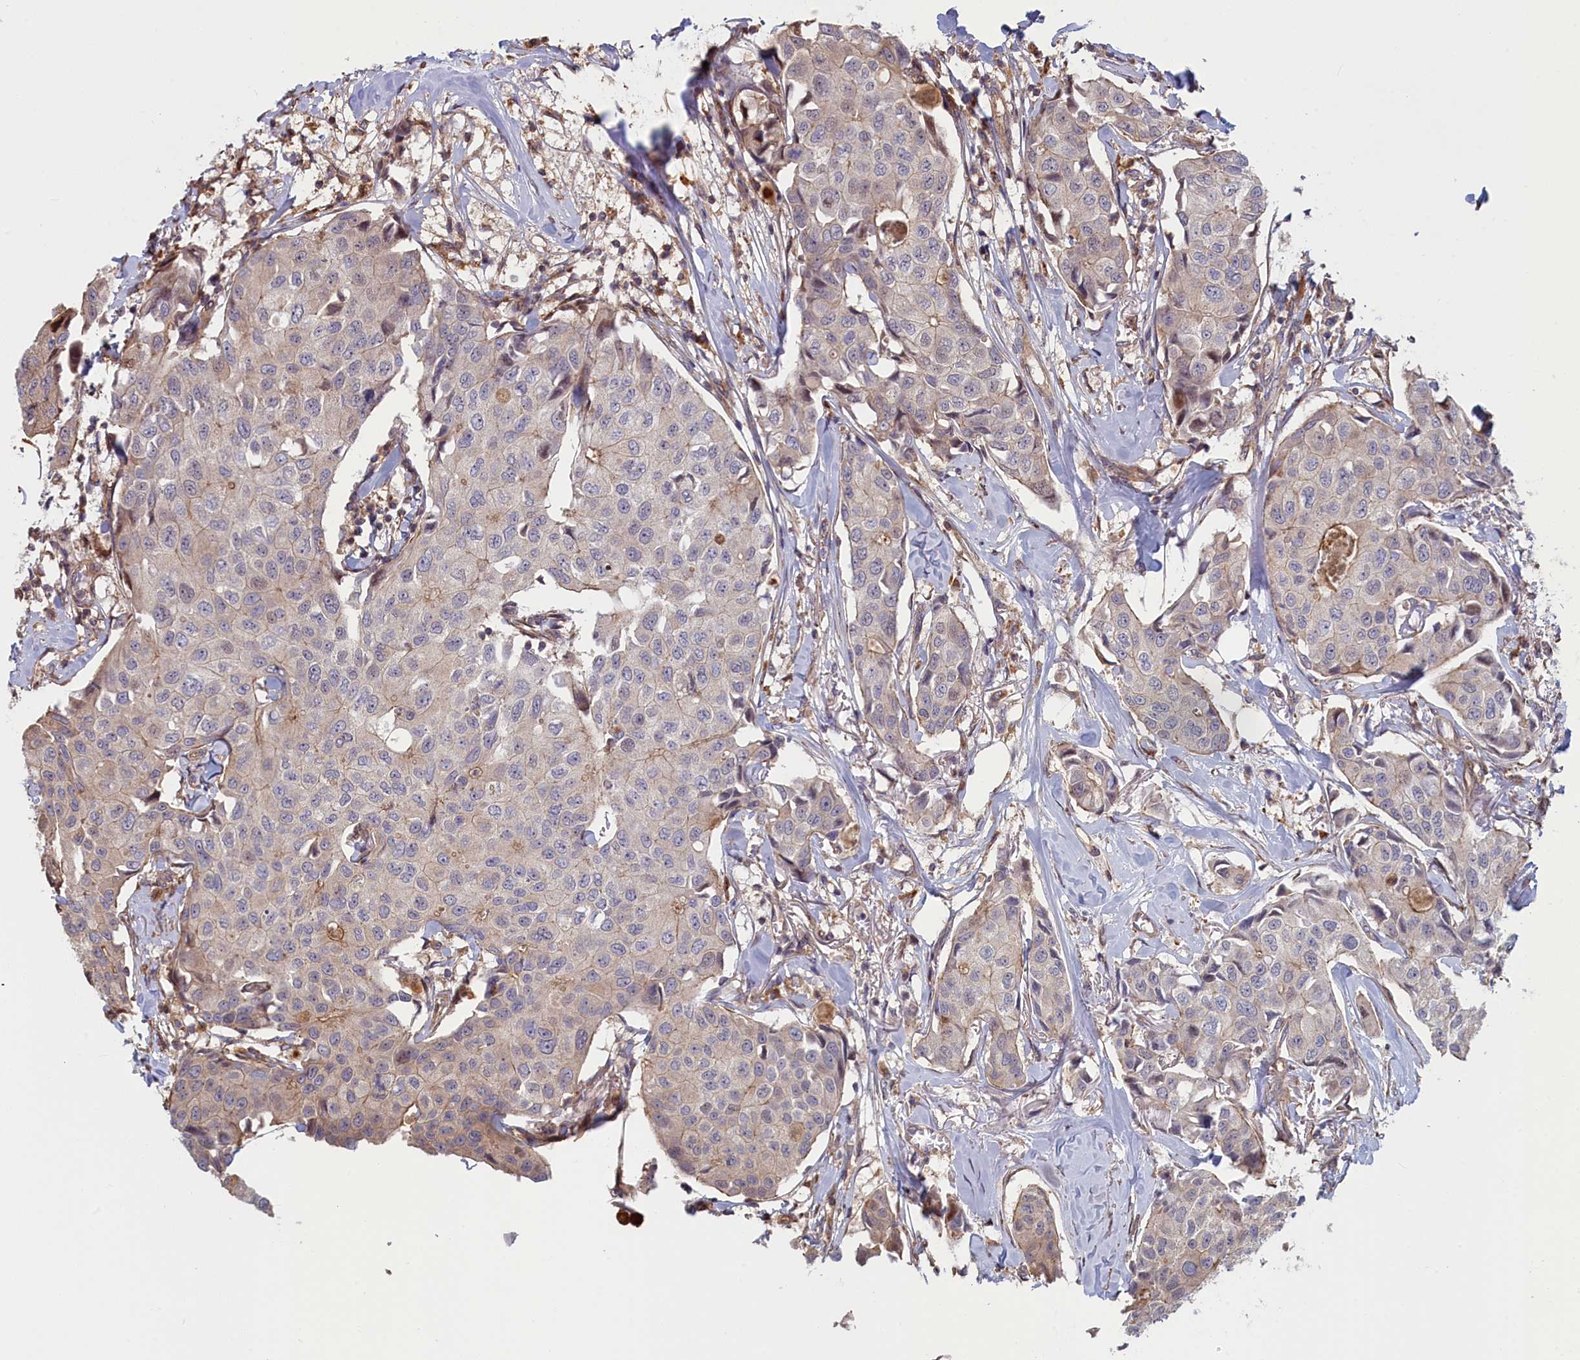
{"staining": {"intensity": "weak", "quantity": "25%-75%", "location": "cytoplasmic/membranous"}, "tissue": "breast cancer", "cell_type": "Tumor cells", "image_type": "cancer", "snomed": [{"axis": "morphology", "description": "Duct carcinoma"}, {"axis": "topography", "description": "Breast"}], "caption": "Approximately 25%-75% of tumor cells in breast cancer (intraductal carcinoma) demonstrate weak cytoplasmic/membranous protein positivity as visualized by brown immunohistochemical staining.", "gene": "RILPL1", "patient": {"sex": "female", "age": 80}}